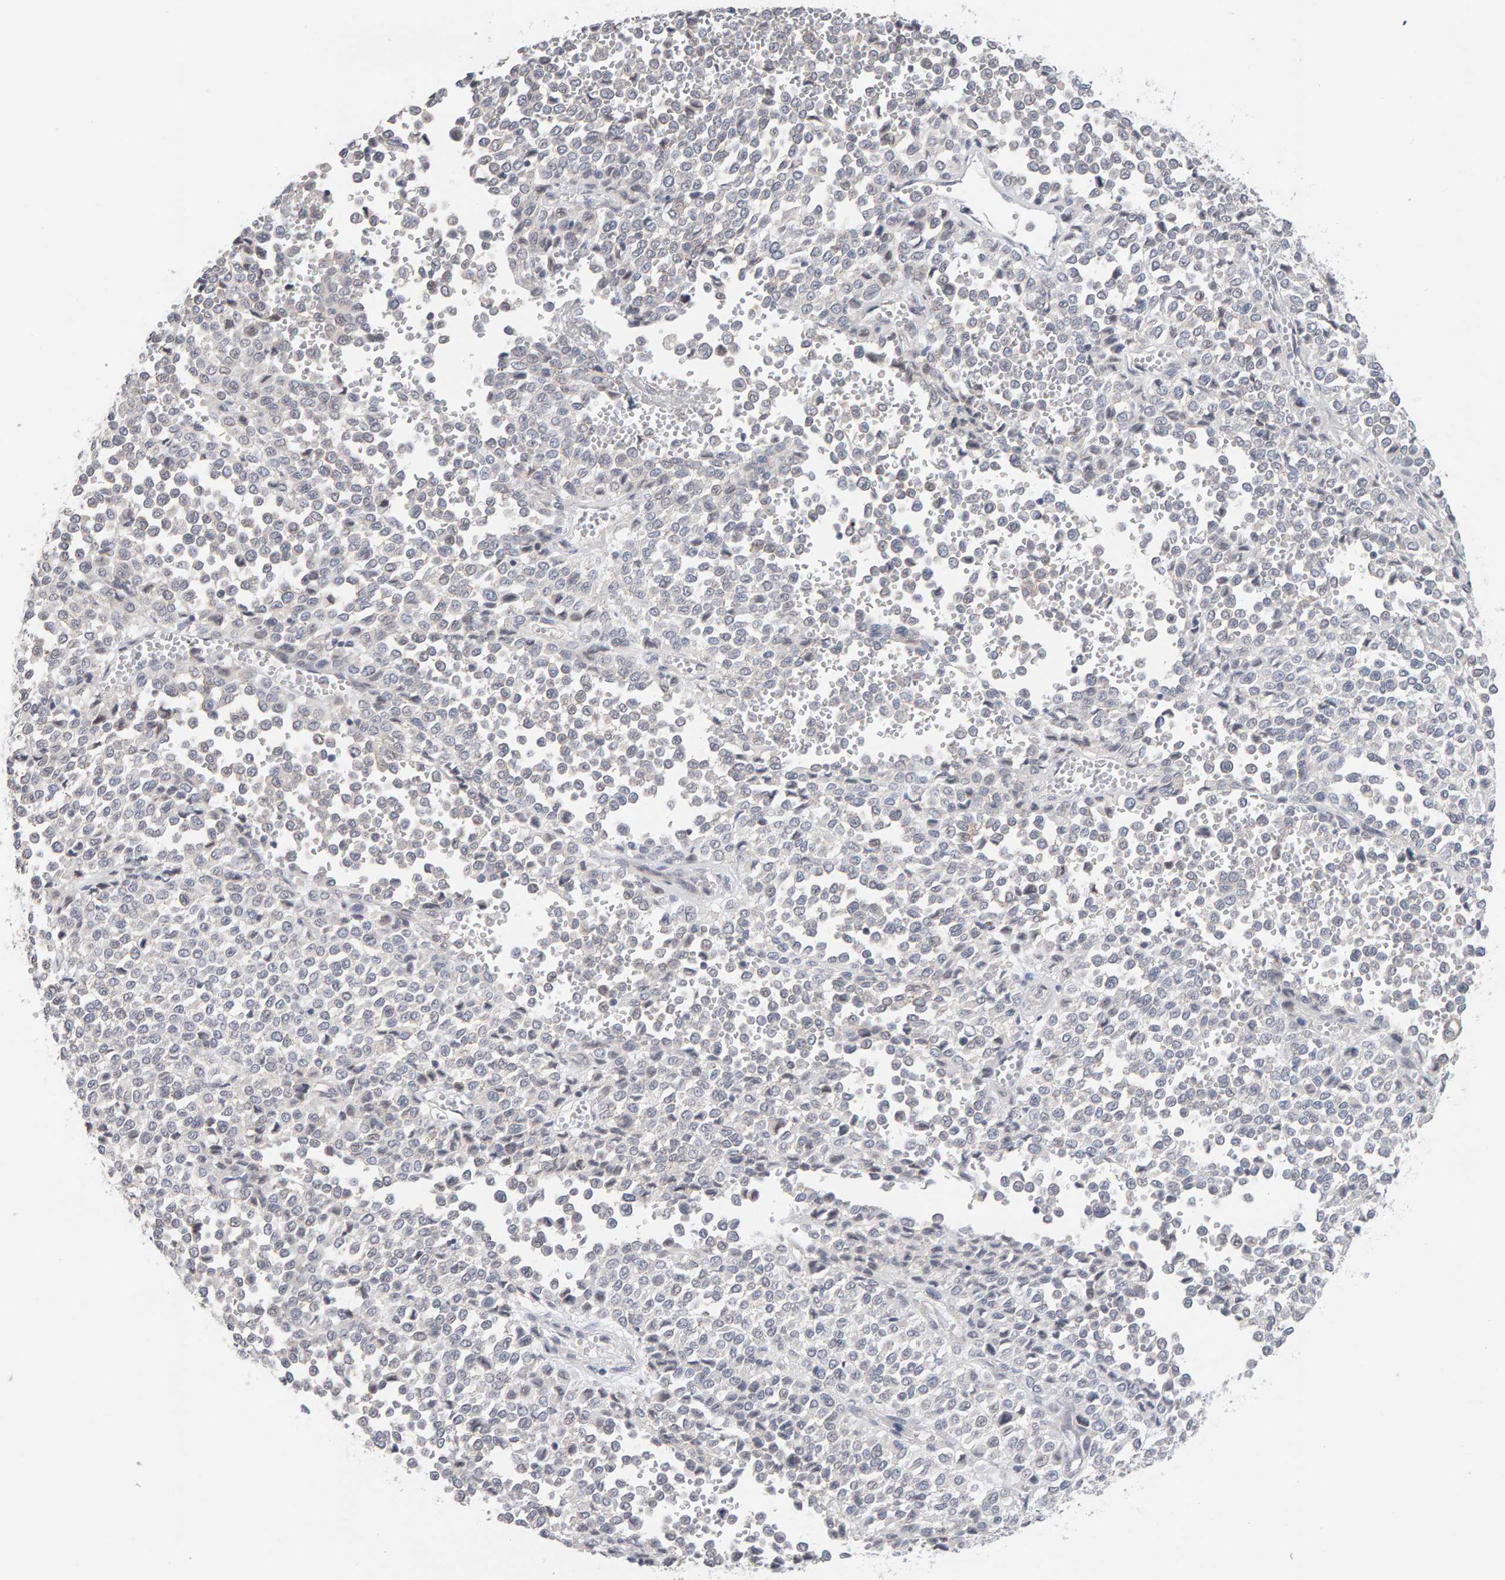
{"staining": {"intensity": "negative", "quantity": "none", "location": "none"}, "tissue": "melanoma", "cell_type": "Tumor cells", "image_type": "cancer", "snomed": [{"axis": "morphology", "description": "Malignant melanoma, Metastatic site"}, {"axis": "topography", "description": "Pancreas"}], "caption": "The micrograph demonstrates no significant staining in tumor cells of melanoma. (DAB immunohistochemistry visualized using brightfield microscopy, high magnification).", "gene": "HNF4A", "patient": {"sex": "female", "age": 30}}